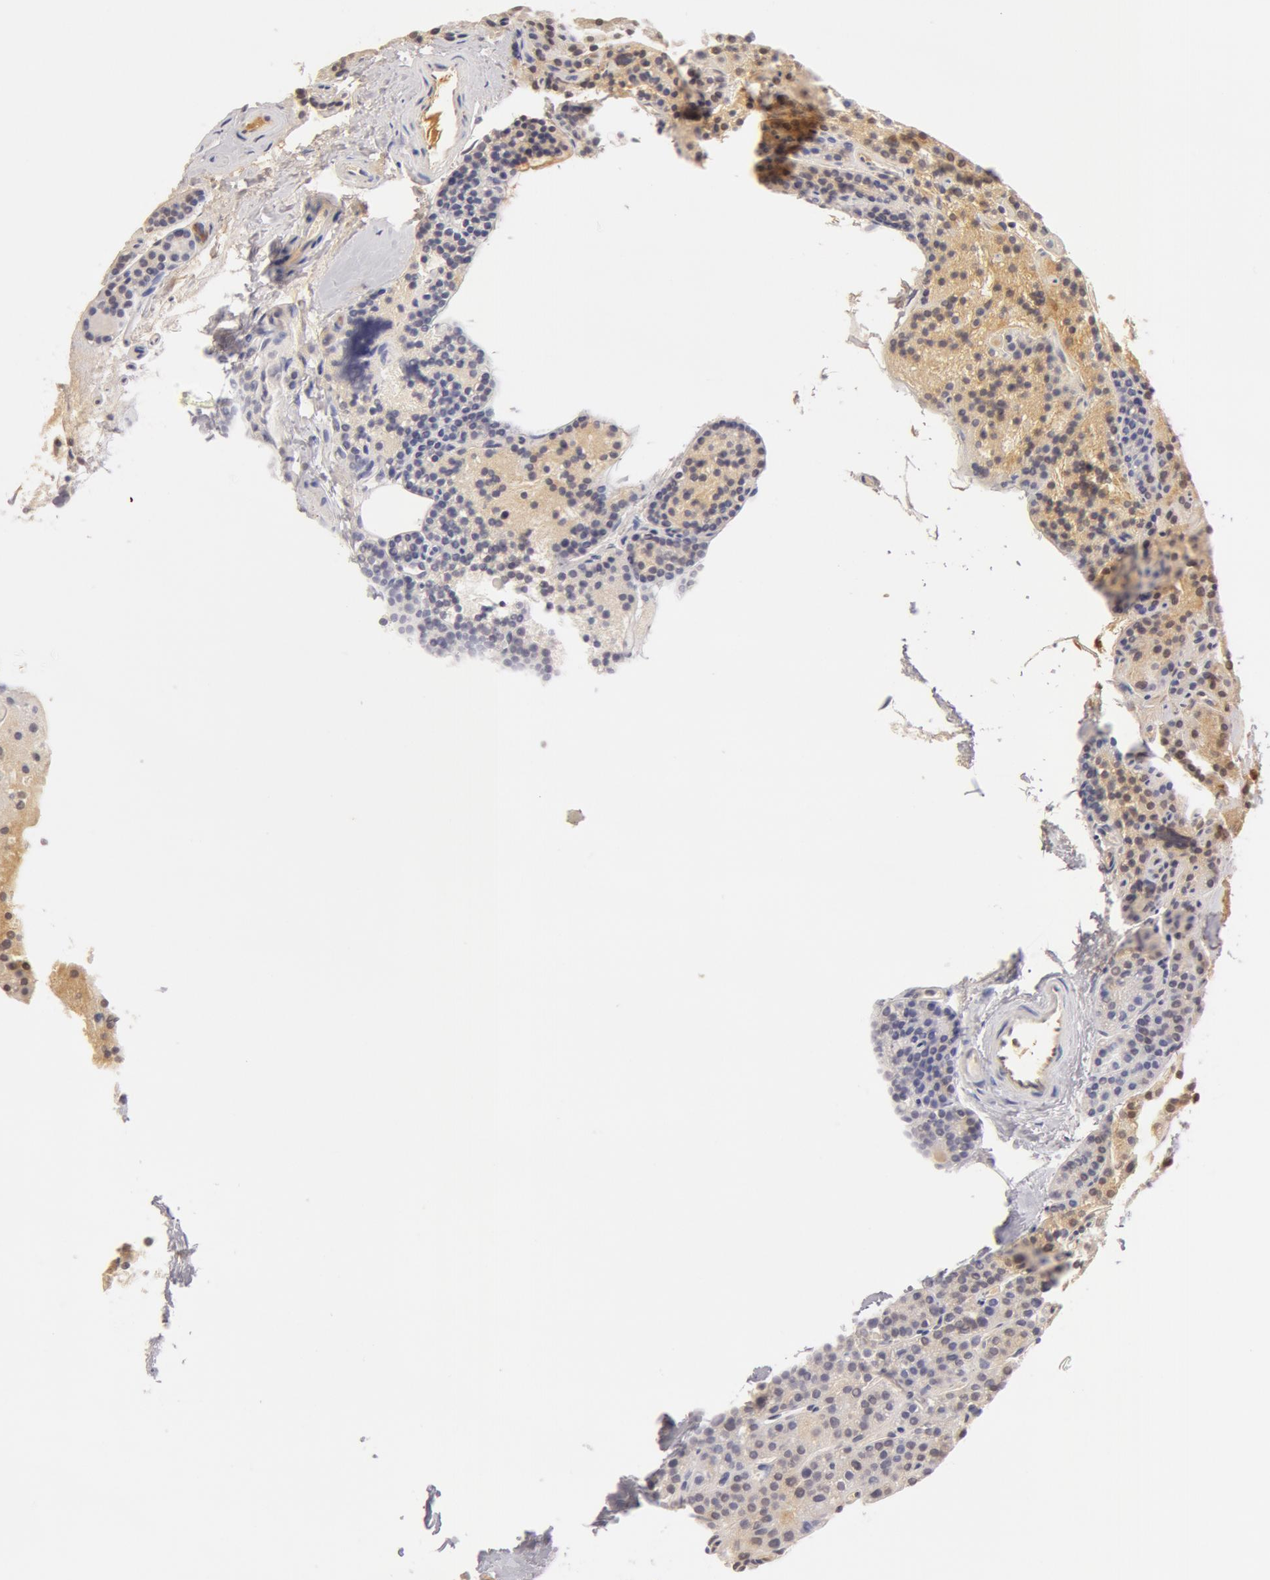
{"staining": {"intensity": "negative", "quantity": "none", "location": "none"}, "tissue": "parathyroid gland", "cell_type": "Glandular cells", "image_type": "normal", "snomed": [{"axis": "morphology", "description": "Normal tissue, NOS"}, {"axis": "topography", "description": "Parathyroid gland"}], "caption": "Protein analysis of normal parathyroid gland shows no significant staining in glandular cells.", "gene": "AHSG", "patient": {"sex": "male", "age": 71}}